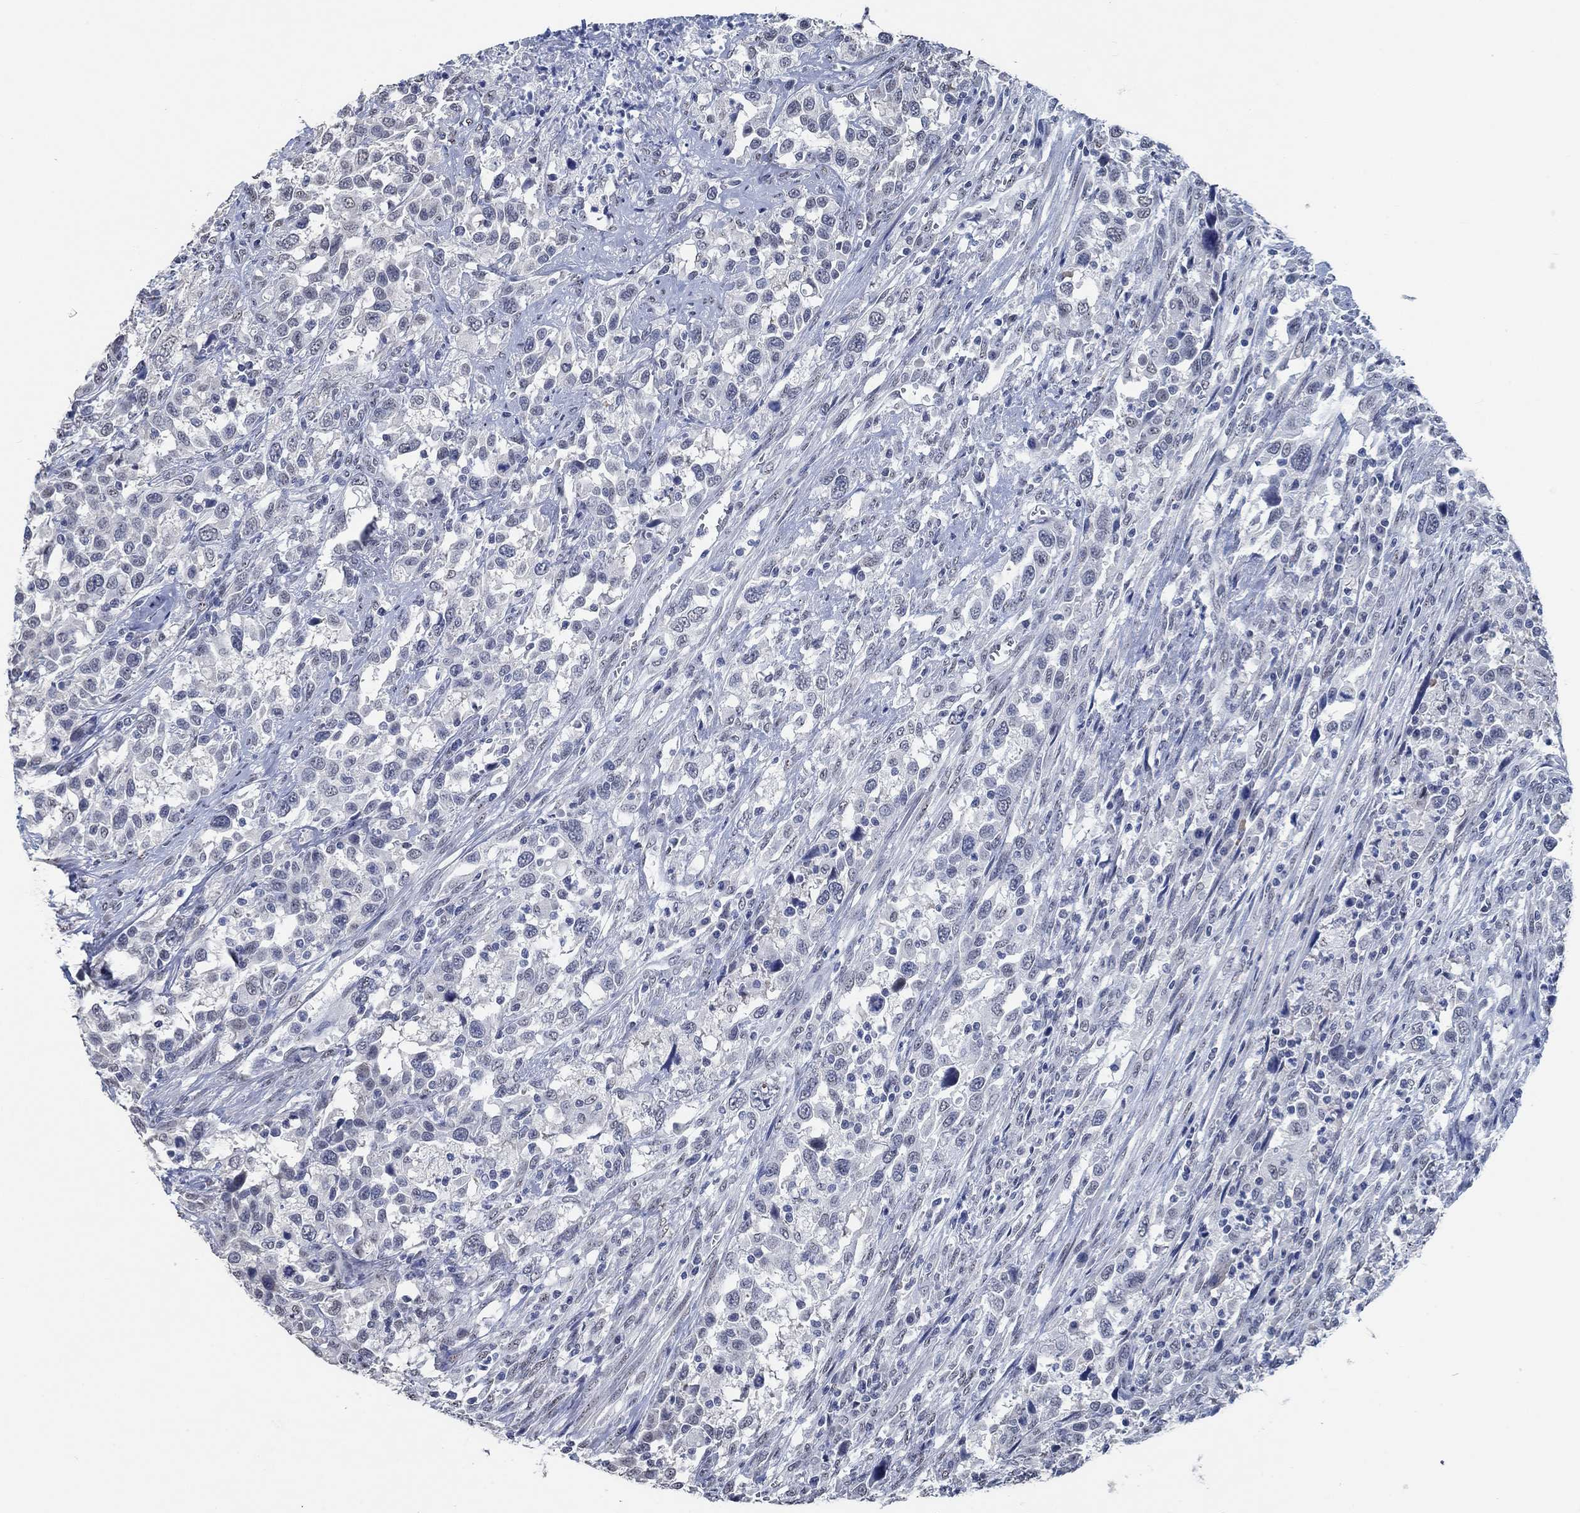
{"staining": {"intensity": "negative", "quantity": "none", "location": "none"}, "tissue": "urothelial cancer", "cell_type": "Tumor cells", "image_type": "cancer", "snomed": [{"axis": "morphology", "description": "Urothelial carcinoma, NOS"}, {"axis": "morphology", "description": "Urothelial carcinoma, High grade"}, {"axis": "topography", "description": "Urinary bladder"}], "caption": "Tumor cells are negative for brown protein staining in urothelial cancer.", "gene": "OBSCN", "patient": {"sex": "female", "age": 64}}